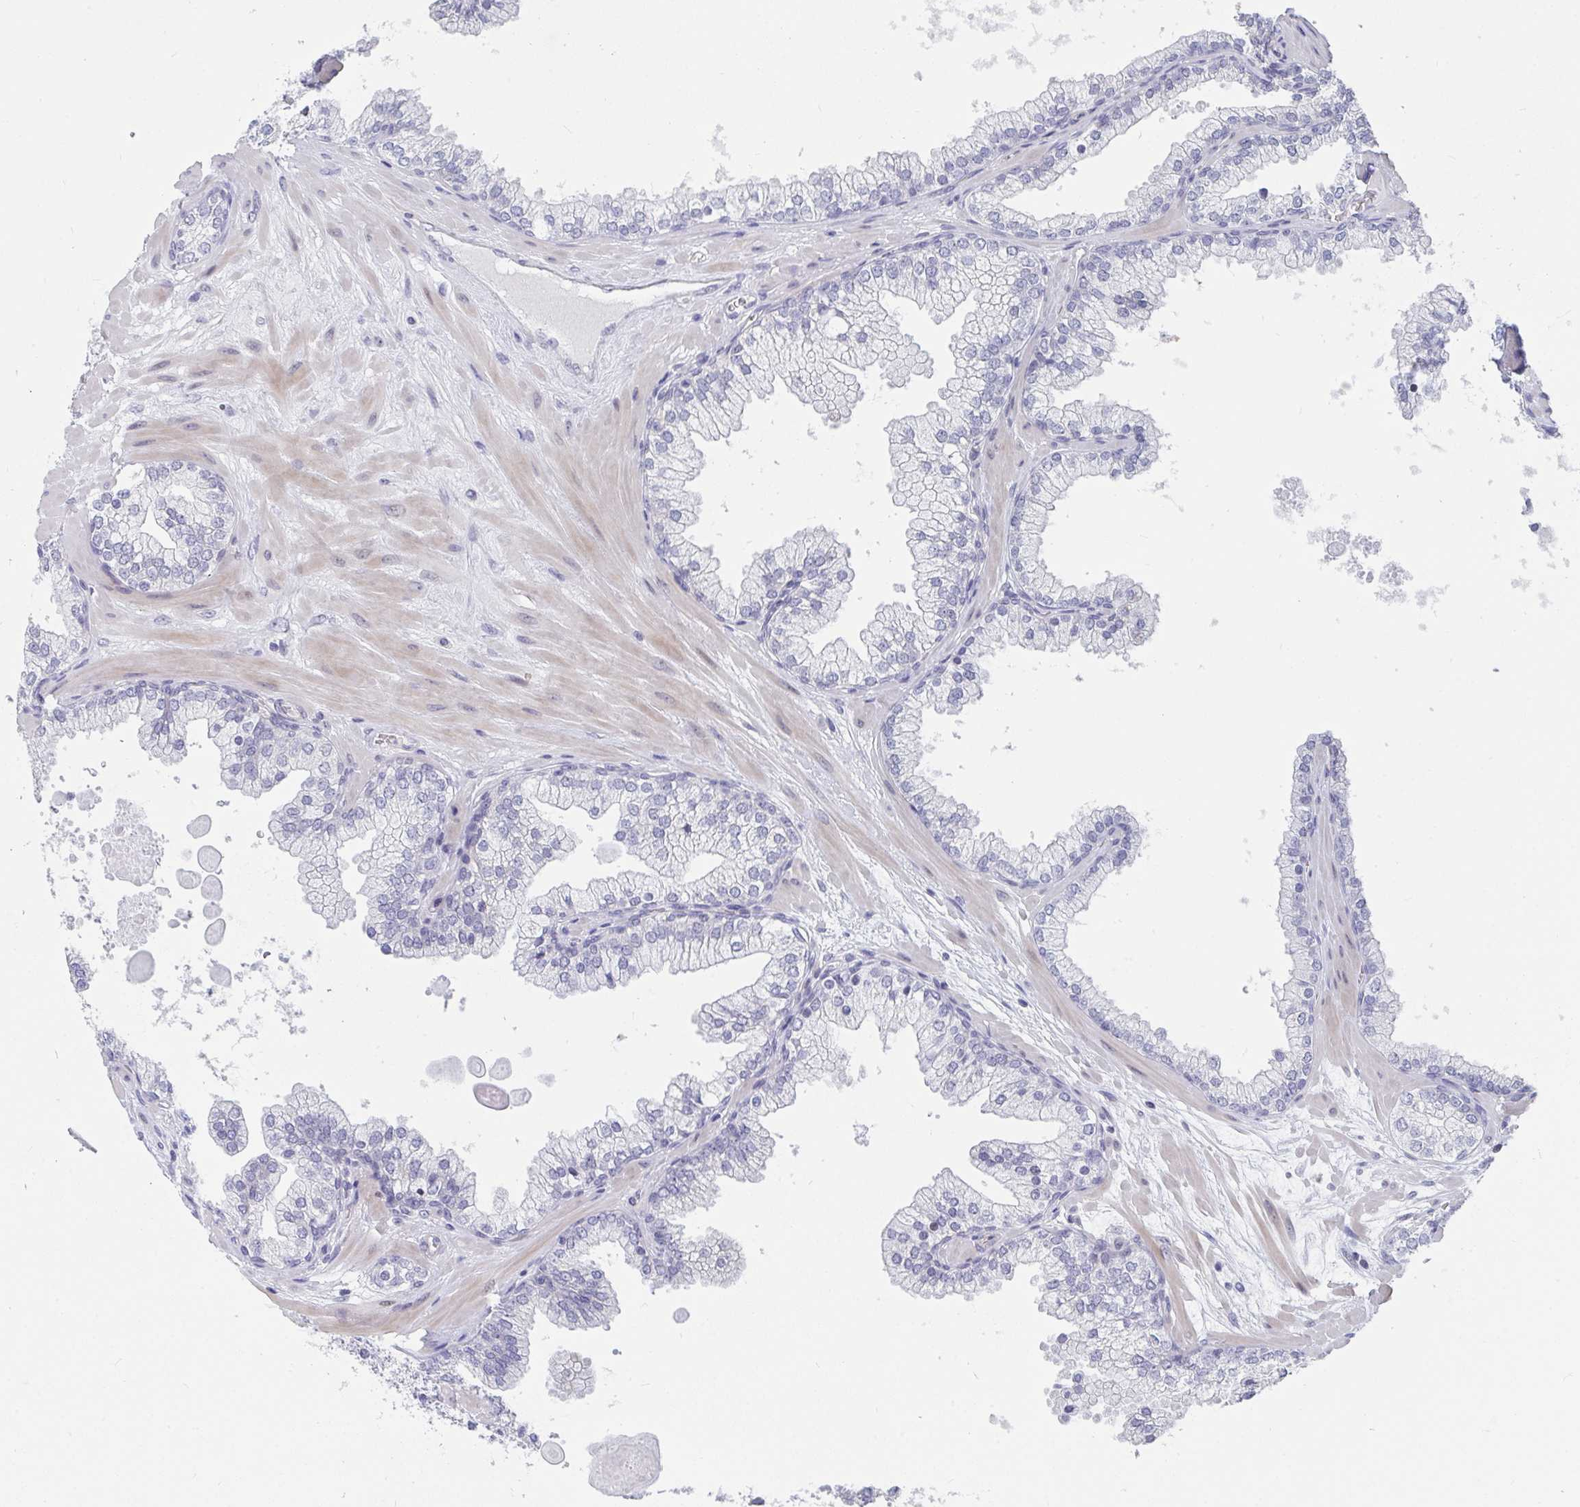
{"staining": {"intensity": "negative", "quantity": "none", "location": "none"}, "tissue": "prostate", "cell_type": "Glandular cells", "image_type": "normal", "snomed": [{"axis": "morphology", "description": "Normal tissue, NOS"}, {"axis": "topography", "description": "Prostate"}, {"axis": "topography", "description": "Peripheral nerve tissue"}], "caption": "IHC of benign human prostate reveals no expression in glandular cells. (DAB (3,3'-diaminobenzidine) immunohistochemistry with hematoxylin counter stain).", "gene": "FAM156A", "patient": {"sex": "male", "age": 61}}